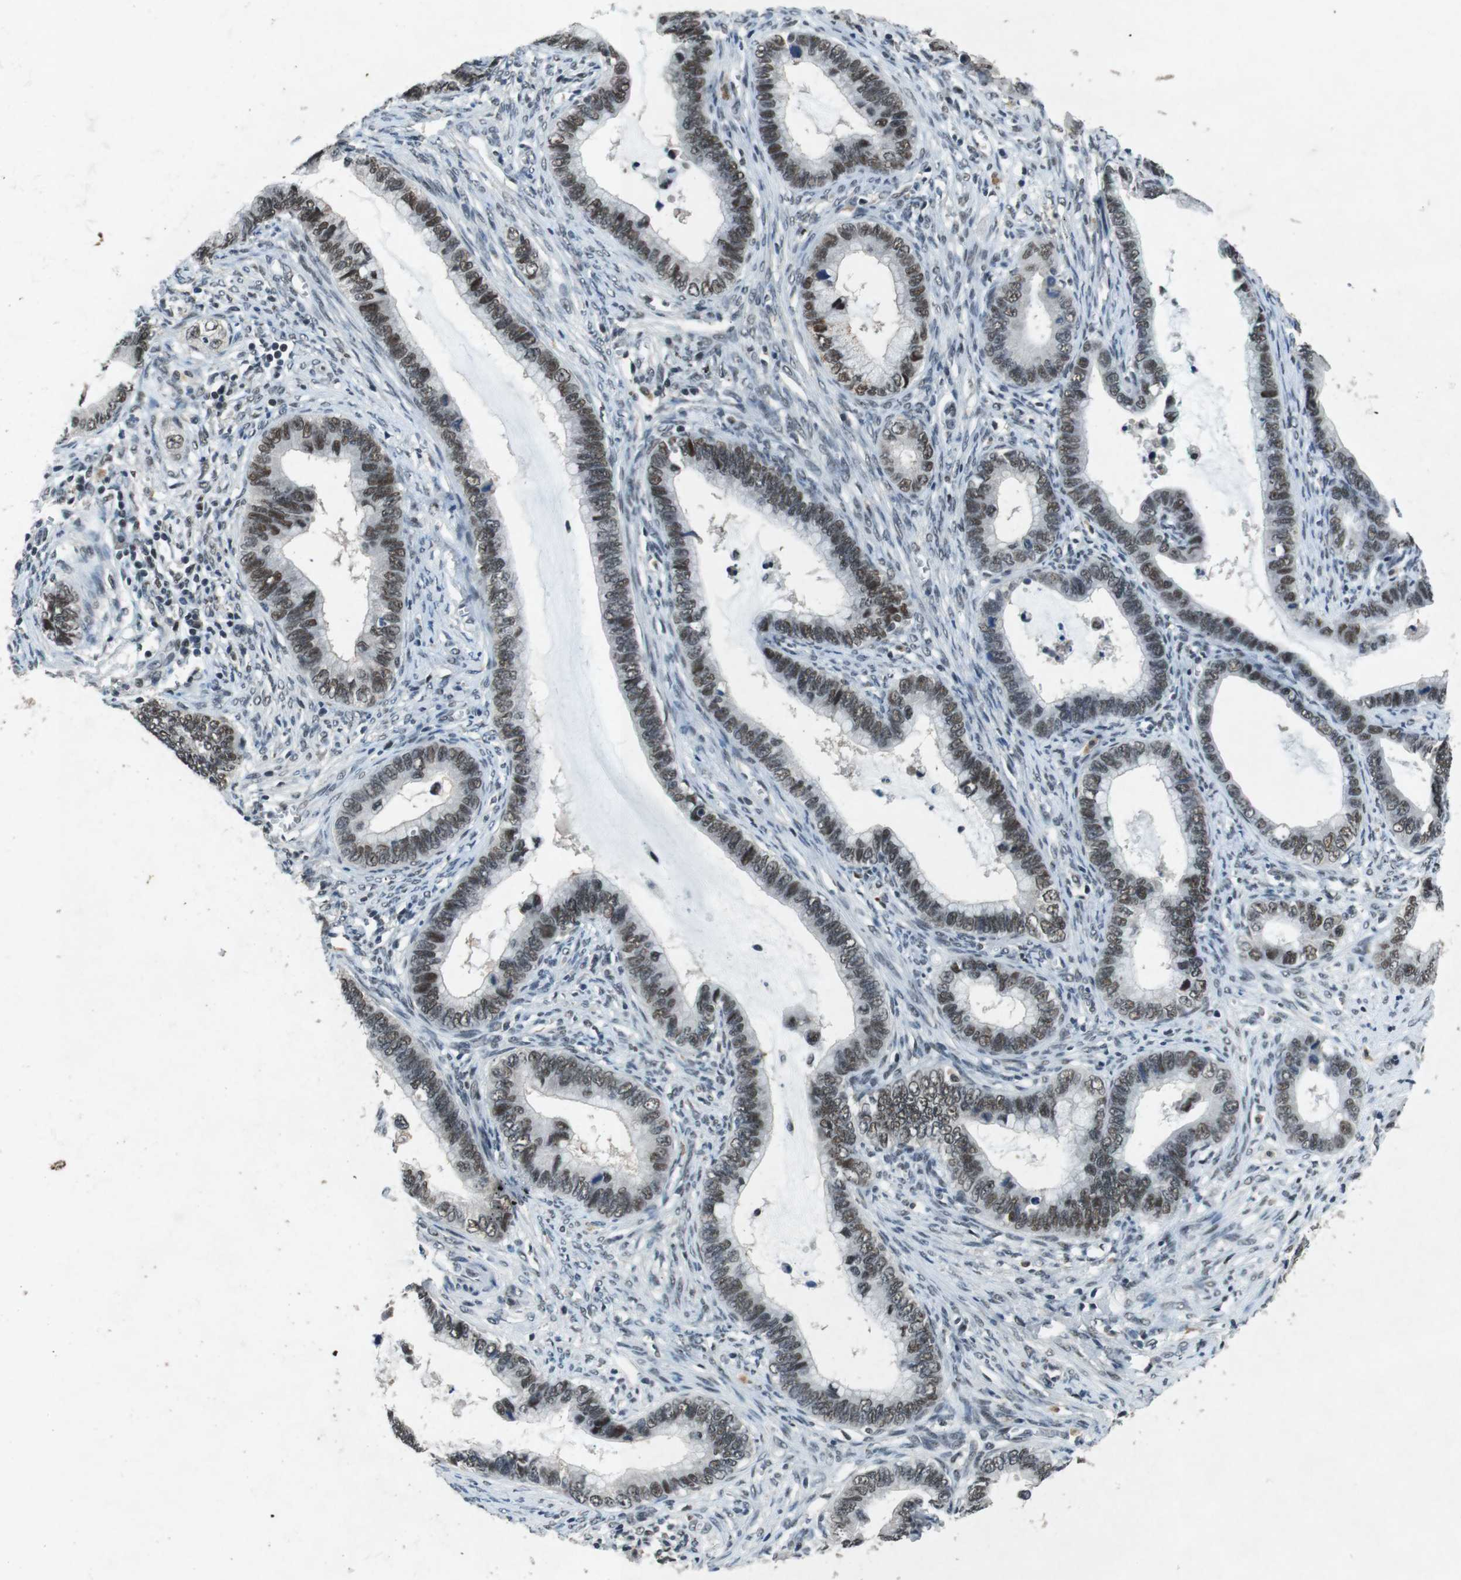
{"staining": {"intensity": "weak", "quantity": ">75%", "location": "nuclear"}, "tissue": "cervical cancer", "cell_type": "Tumor cells", "image_type": "cancer", "snomed": [{"axis": "morphology", "description": "Adenocarcinoma, NOS"}, {"axis": "topography", "description": "Cervix"}], "caption": "IHC staining of cervical cancer (adenocarcinoma), which shows low levels of weak nuclear staining in about >75% of tumor cells indicating weak nuclear protein staining. The staining was performed using DAB (3,3'-diaminobenzidine) (brown) for protein detection and nuclei were counterstained in hematoxylin (blue).", "gene": "USP7", "patient": {"sex": "female", "age": 44}}